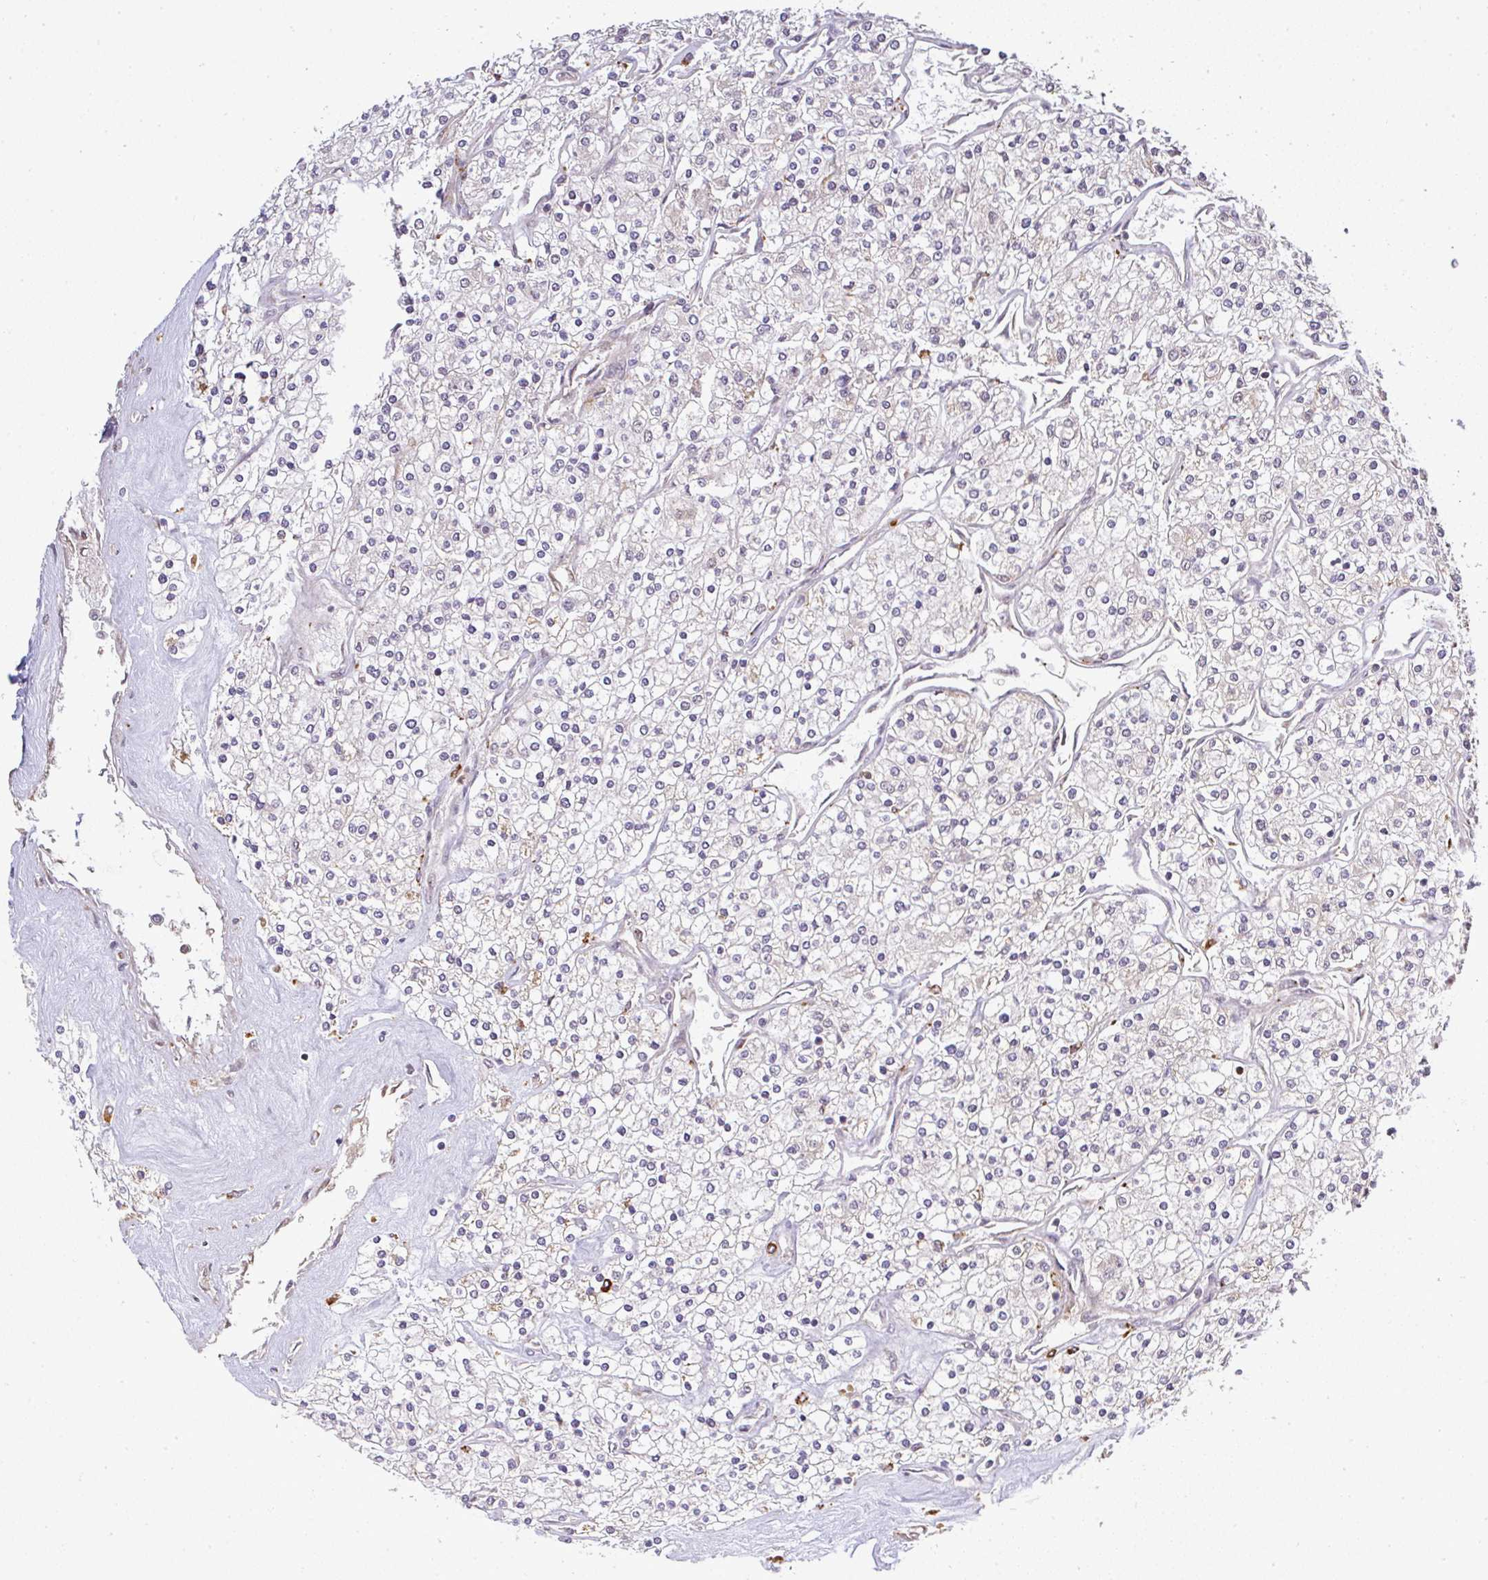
{"staining": {"intensity": "negative", "quantity": "none", "location": "none"}, "tissue": "renal cancer", "cell_type": "Tumor cells", "image_type": "cancer", "snomed": [{"axis": "morphology", "description": "Adenocarcinoma, NOS"}, {"axis": "topography", "description": "Kidney"}], "caption": "A high-resolution histopathology image shows immunohistochemistry (IHC) staining of renal adenocarcinoma, which demonstrates no significant expression in tumor cells.", "gene": "FAM153A", "patient": {"sex": "male", "age": 80}}